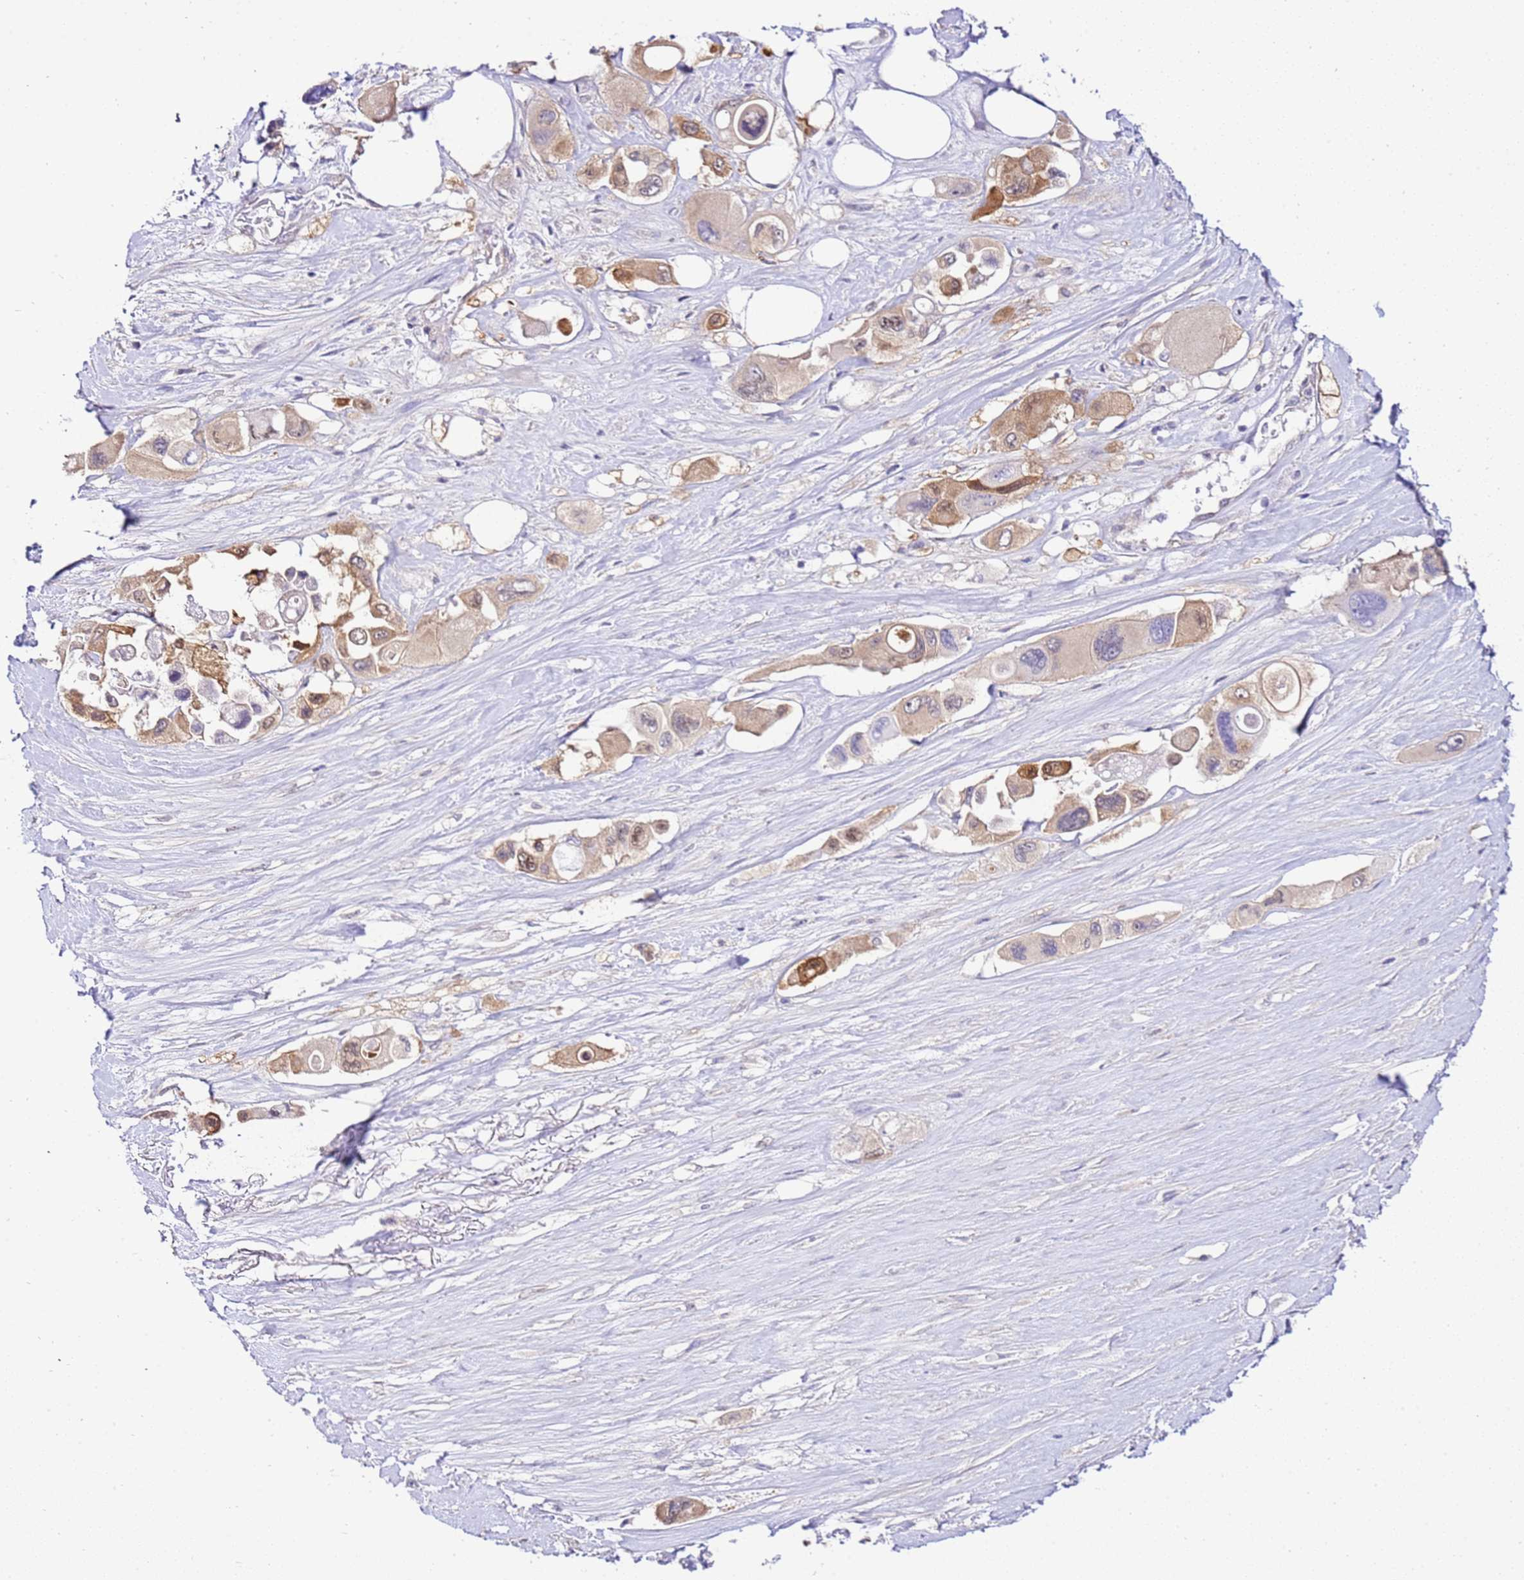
{"staining": {"intensity": "moderate", "quantity": "25%-75%", "location": "cytoplasmic/membranous"}, "tissue": "pancreatic cancer", "cell_type": "Tumor cells", "image_type": "cancer", "snomed": [{"axis": "morphology", "description": "Adenocarcinoma, NOS"}, {"axis": "topography", "description": "Pancreas"}], "caption": "A histopathology image showing moderate cytoplasmic/membranous staining in approximately 25%-75% of tumor cells in pancreatic cancer, as visualized by brown immunohistochemical staining.", "gene": "TRIM37", "patient": {"sex": "male", "age": 92}}